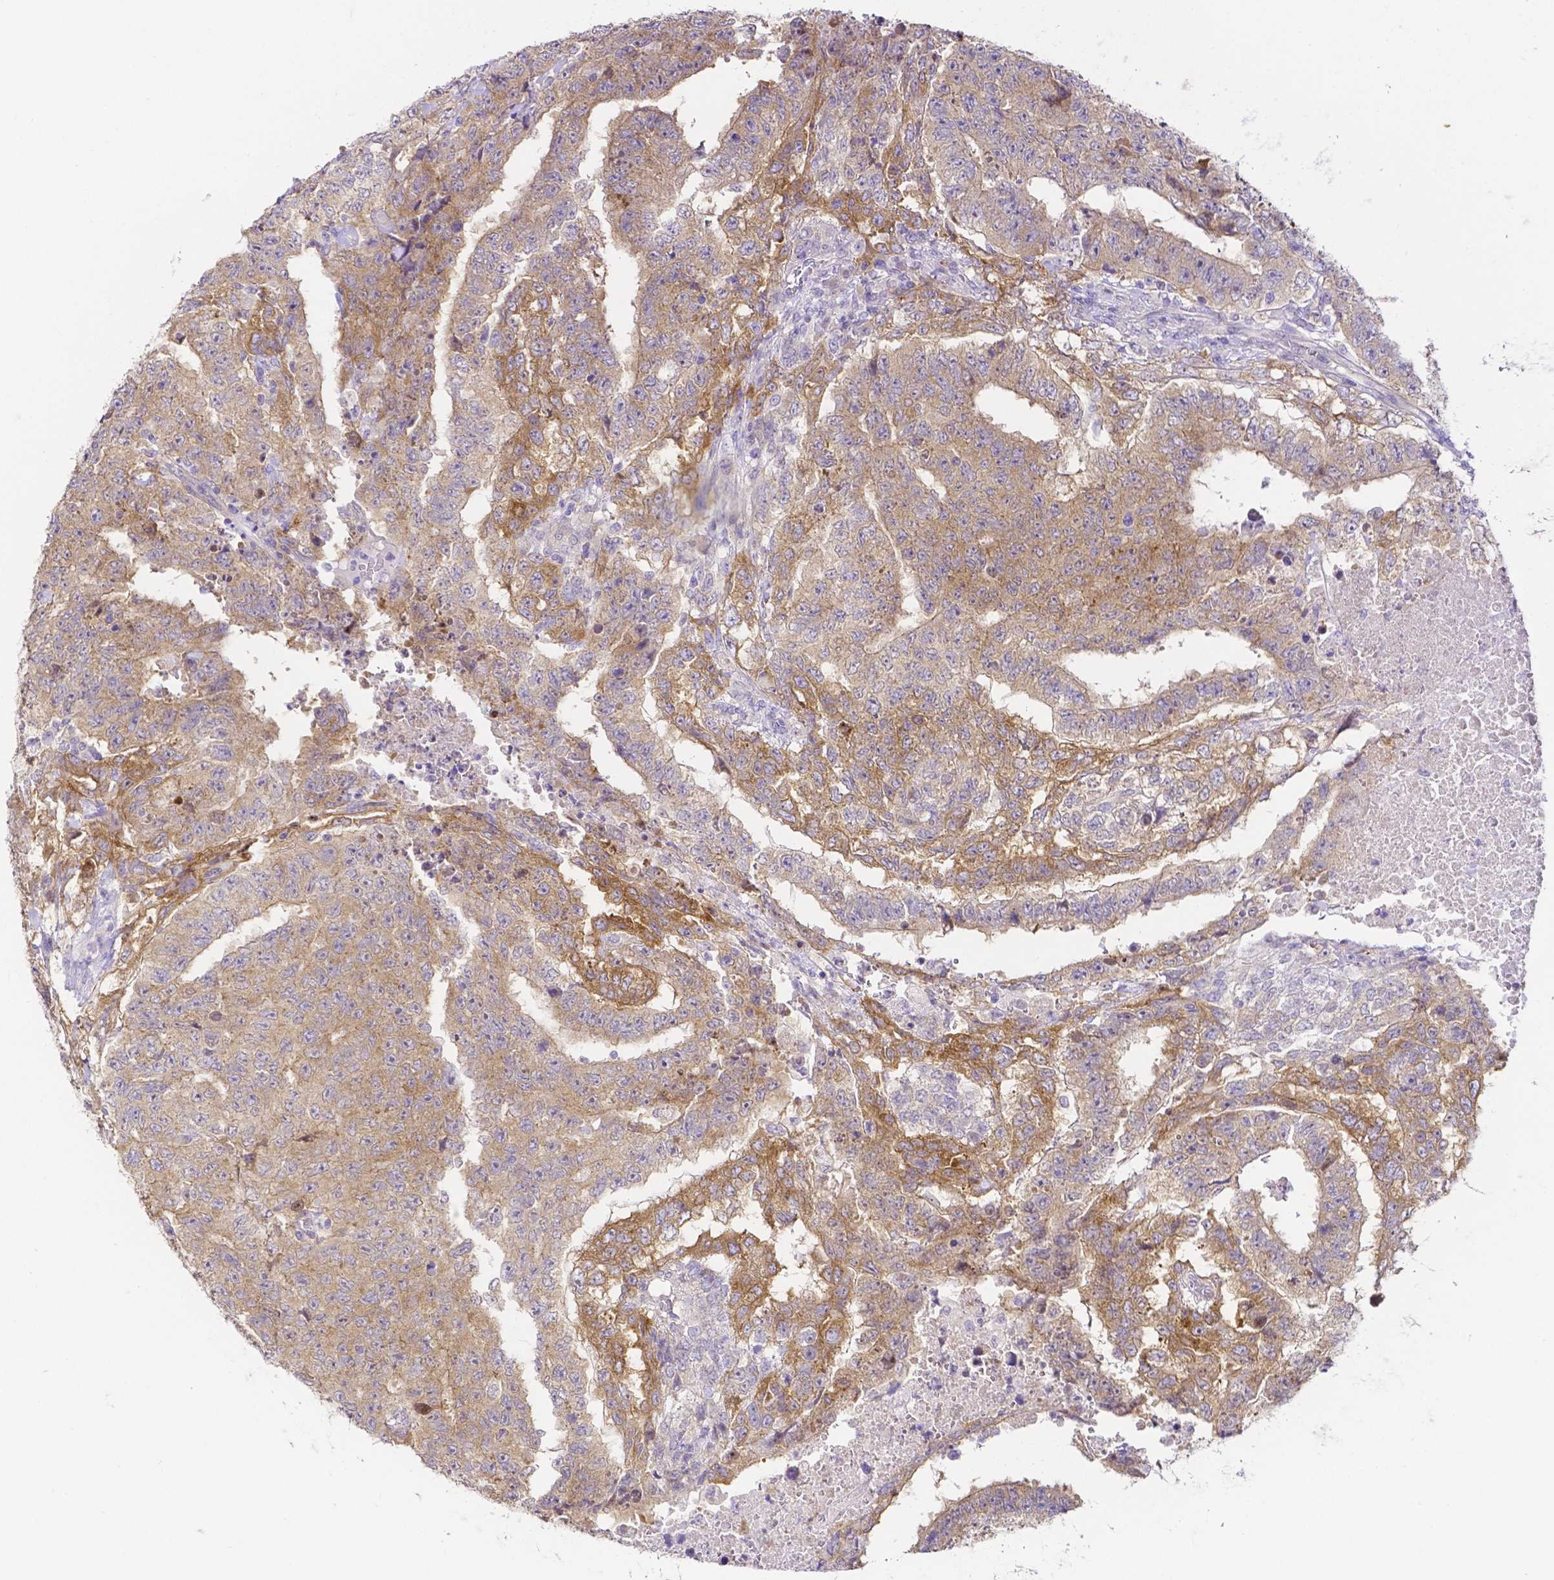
{"staining": {"intensity": "moderate", "quantity": ">75%", "location": "cytoplasmic/membranous"}, "tissue": "testis cancer", "cell_type": "Tumor cells", "image_type": "cancer", "snomed": [{"axis": "morphology", "description": "Carcinoma, Embryonal, NOS"}, {"axis": "topography", "description": "Testis"}], "caption": "An IHC micrograph of neoplastic tissue is shown. Protein staining in brown highlights moderate cytoplasmic/membranous positivity in testis cancer (embryonal carcinoma) within tumor cells.", "gene": "PKP3", "patient": {"sex": "male", "age": 24}}